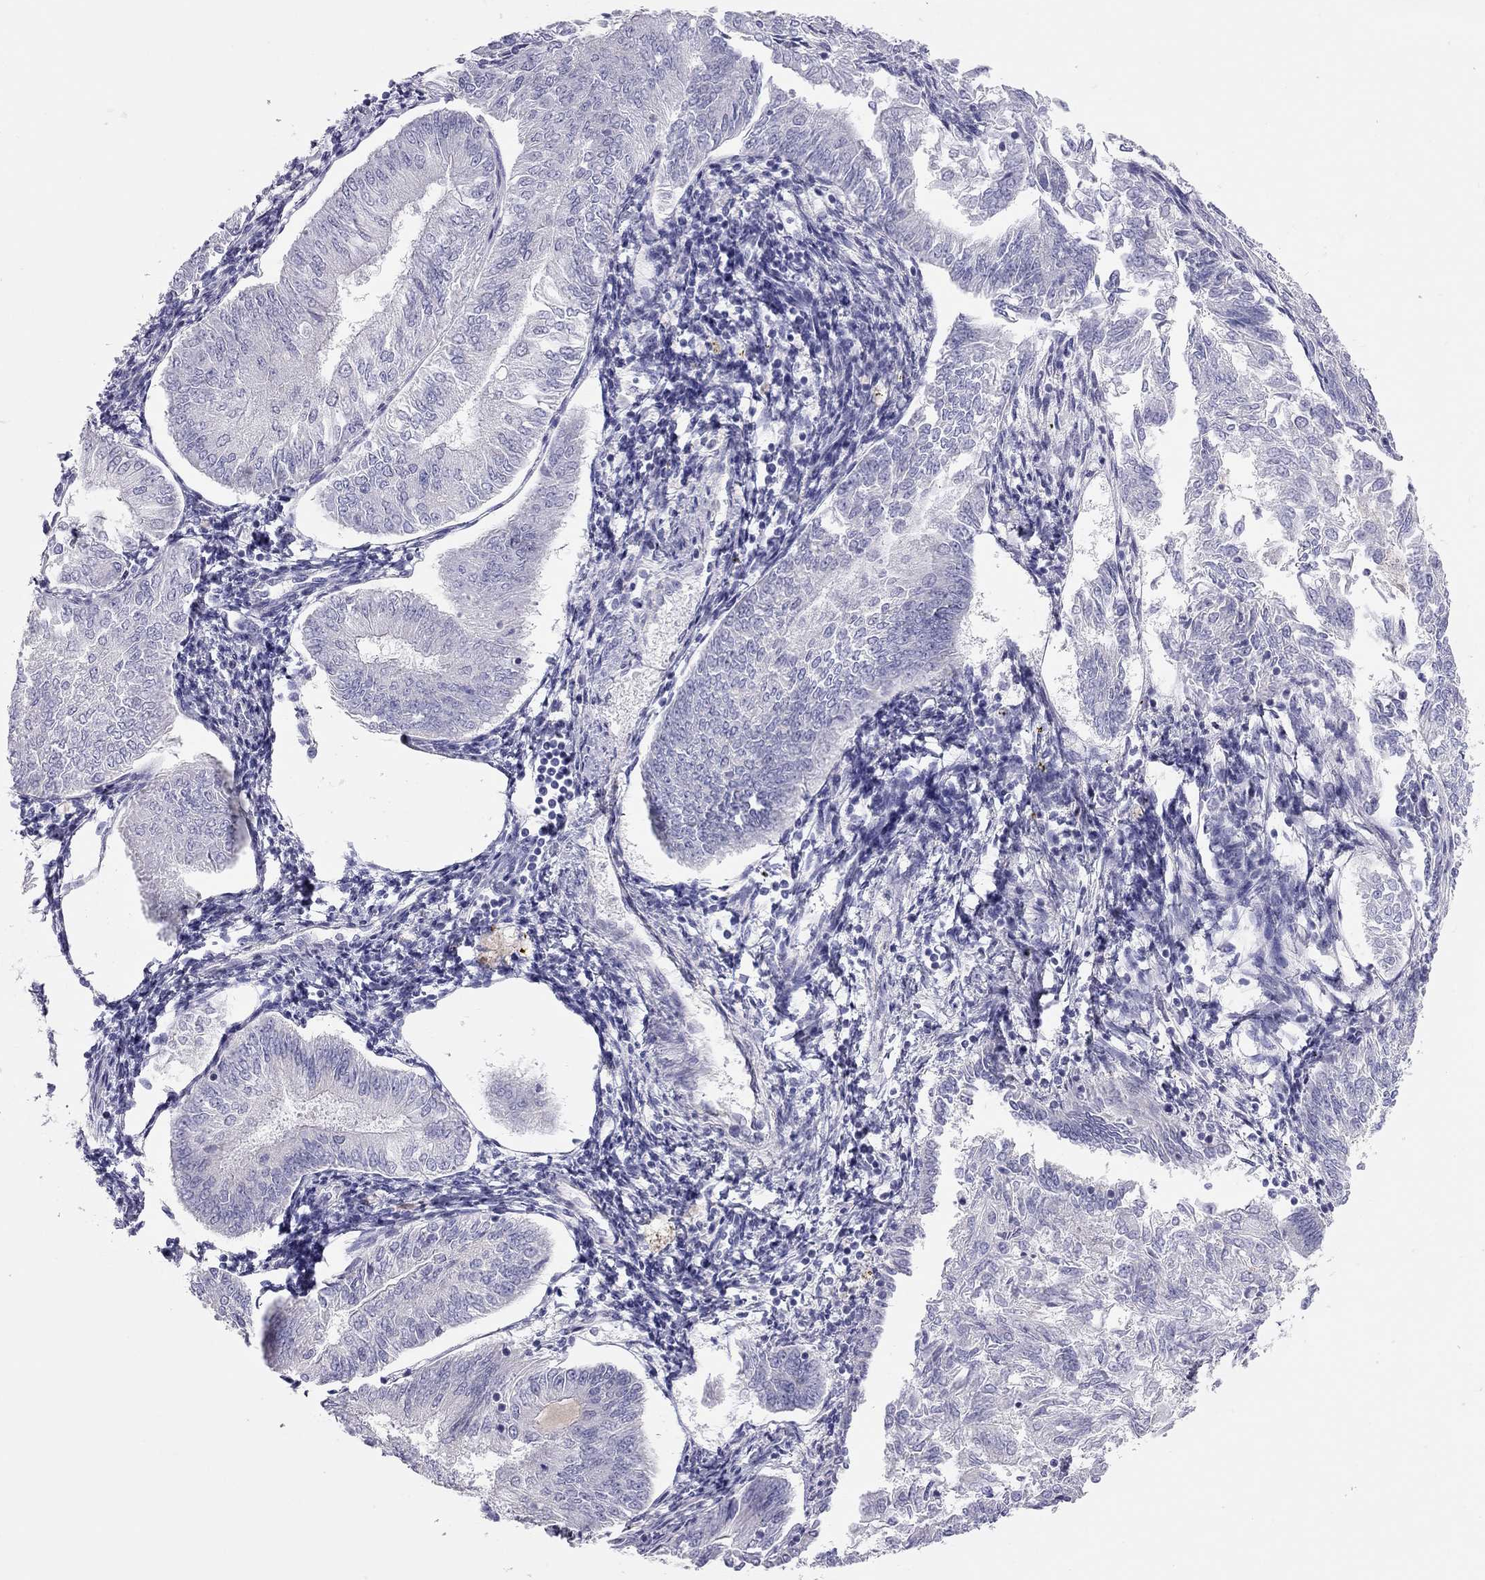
{"staining": {"intensity": "negative", "quantity": "none", "location": "none"}, "tissue": "endometrial cancer", "cell_type": "Tumor cells", "image_type": "cancer", "snomed": [{"axis": "morphology", "description": "Adenocarcinoma, NOS"}, {"axis": "topography", "description": "Endometrium"}], "caption": "This is a micrograph of IHC staining of endometrial cancer, which shows no positivity in tumor cells. (DAB immunohistochemistry visualized using brightfield microscopy, high magnification).", "gene": "SPATA12", "patient": {"sex": "female", "age": 58}}